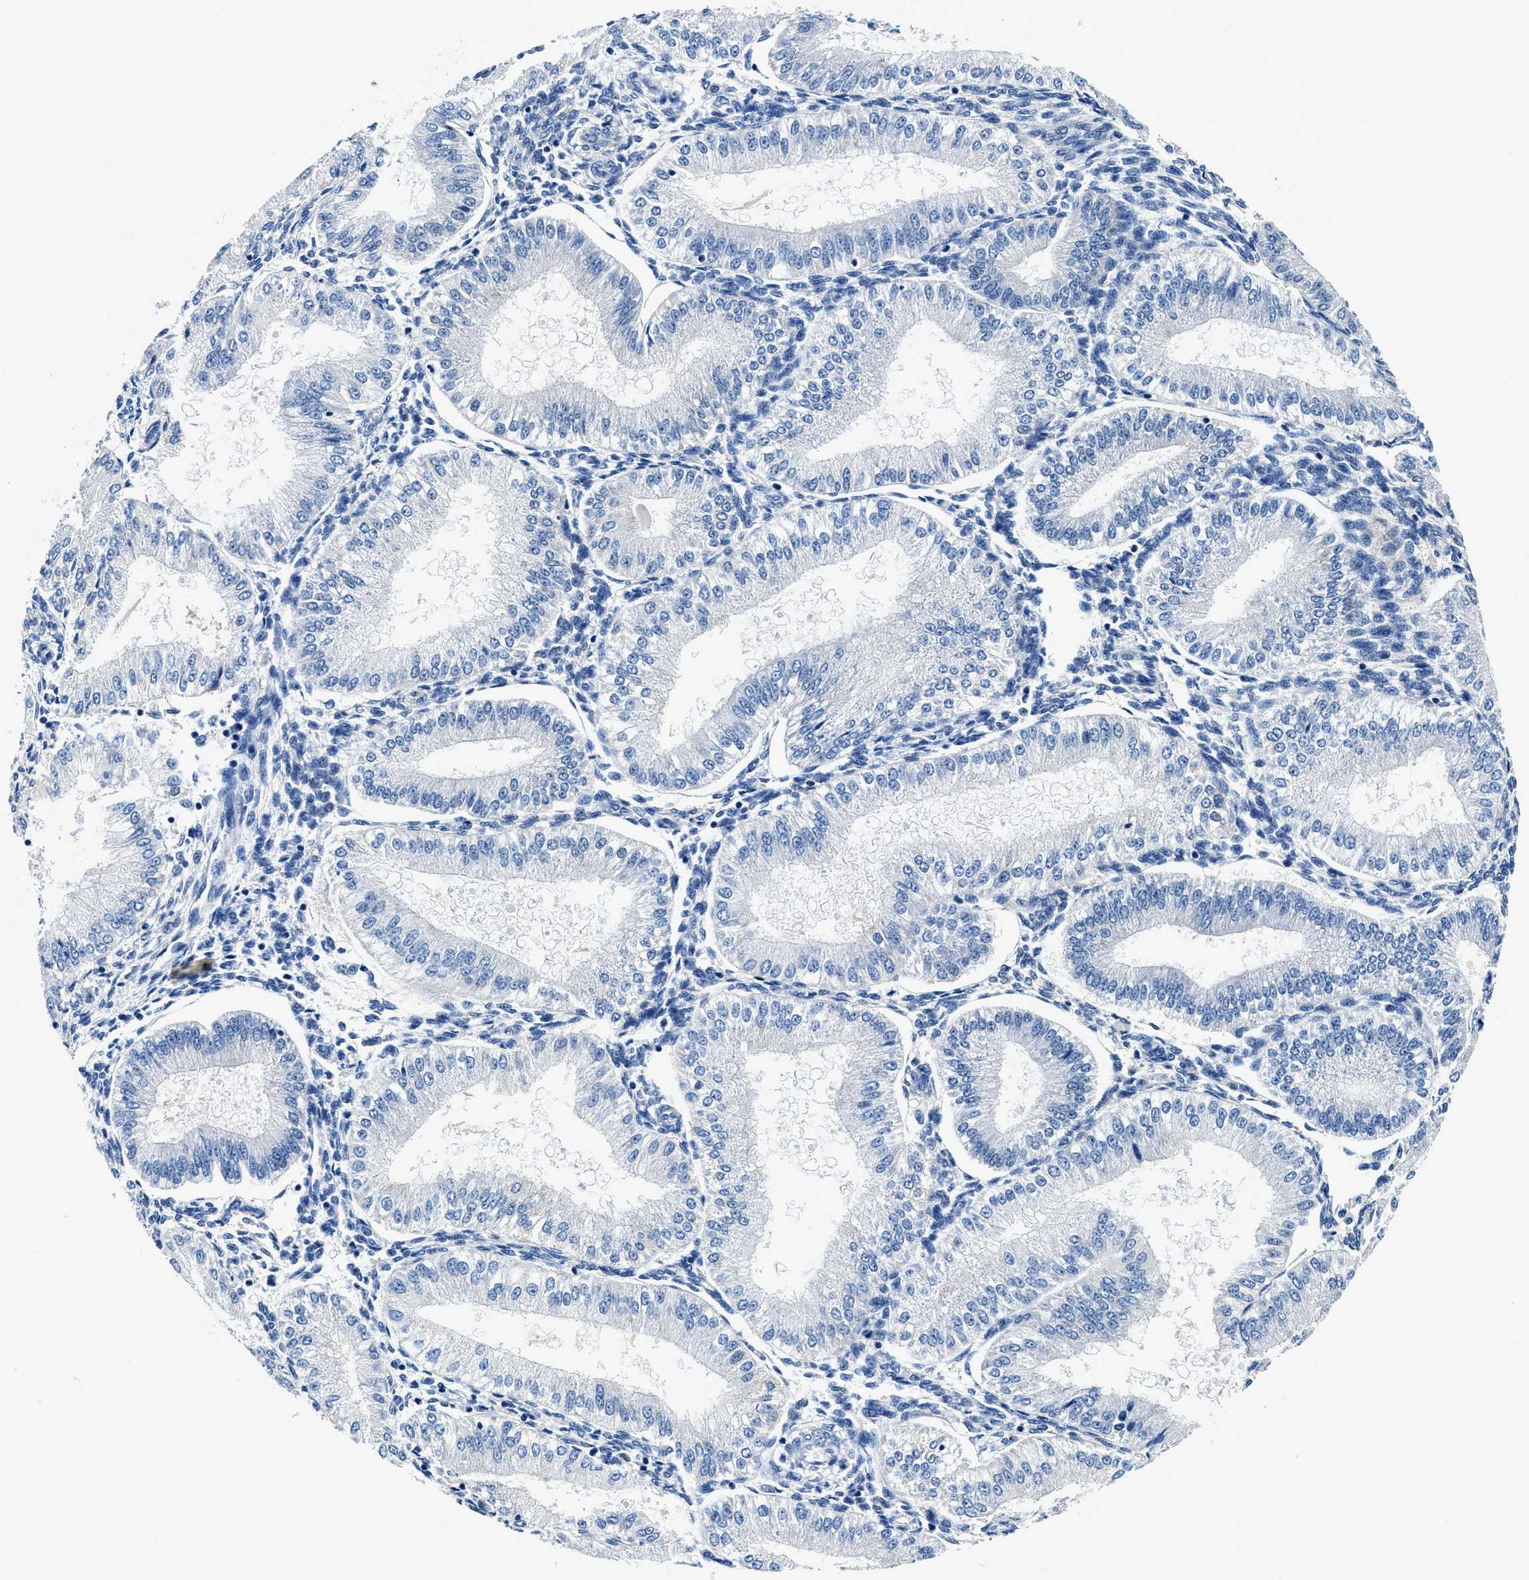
{"staining": {"intensity": "negative", "quantity": "none", "location": "none"}, "tissue": "endometrium", "cell_type": "Cells in endometrial stroma", "image_type": "normal", "snomed": [{"axis": "morphology", "description": "Normal tissue, NOS"}, {"axis": "topography", "description": "Endometrium"}], "caption": "High power microscopy micrograph of an IHC photomicrograph of benign endometrium, revealing no significant positivity in cells in endometrial stroma. (IHC, brightfield microscopy, high magnification).", "gene": "ZFAND3", "patient": {"sex": "female", "age": 39}}